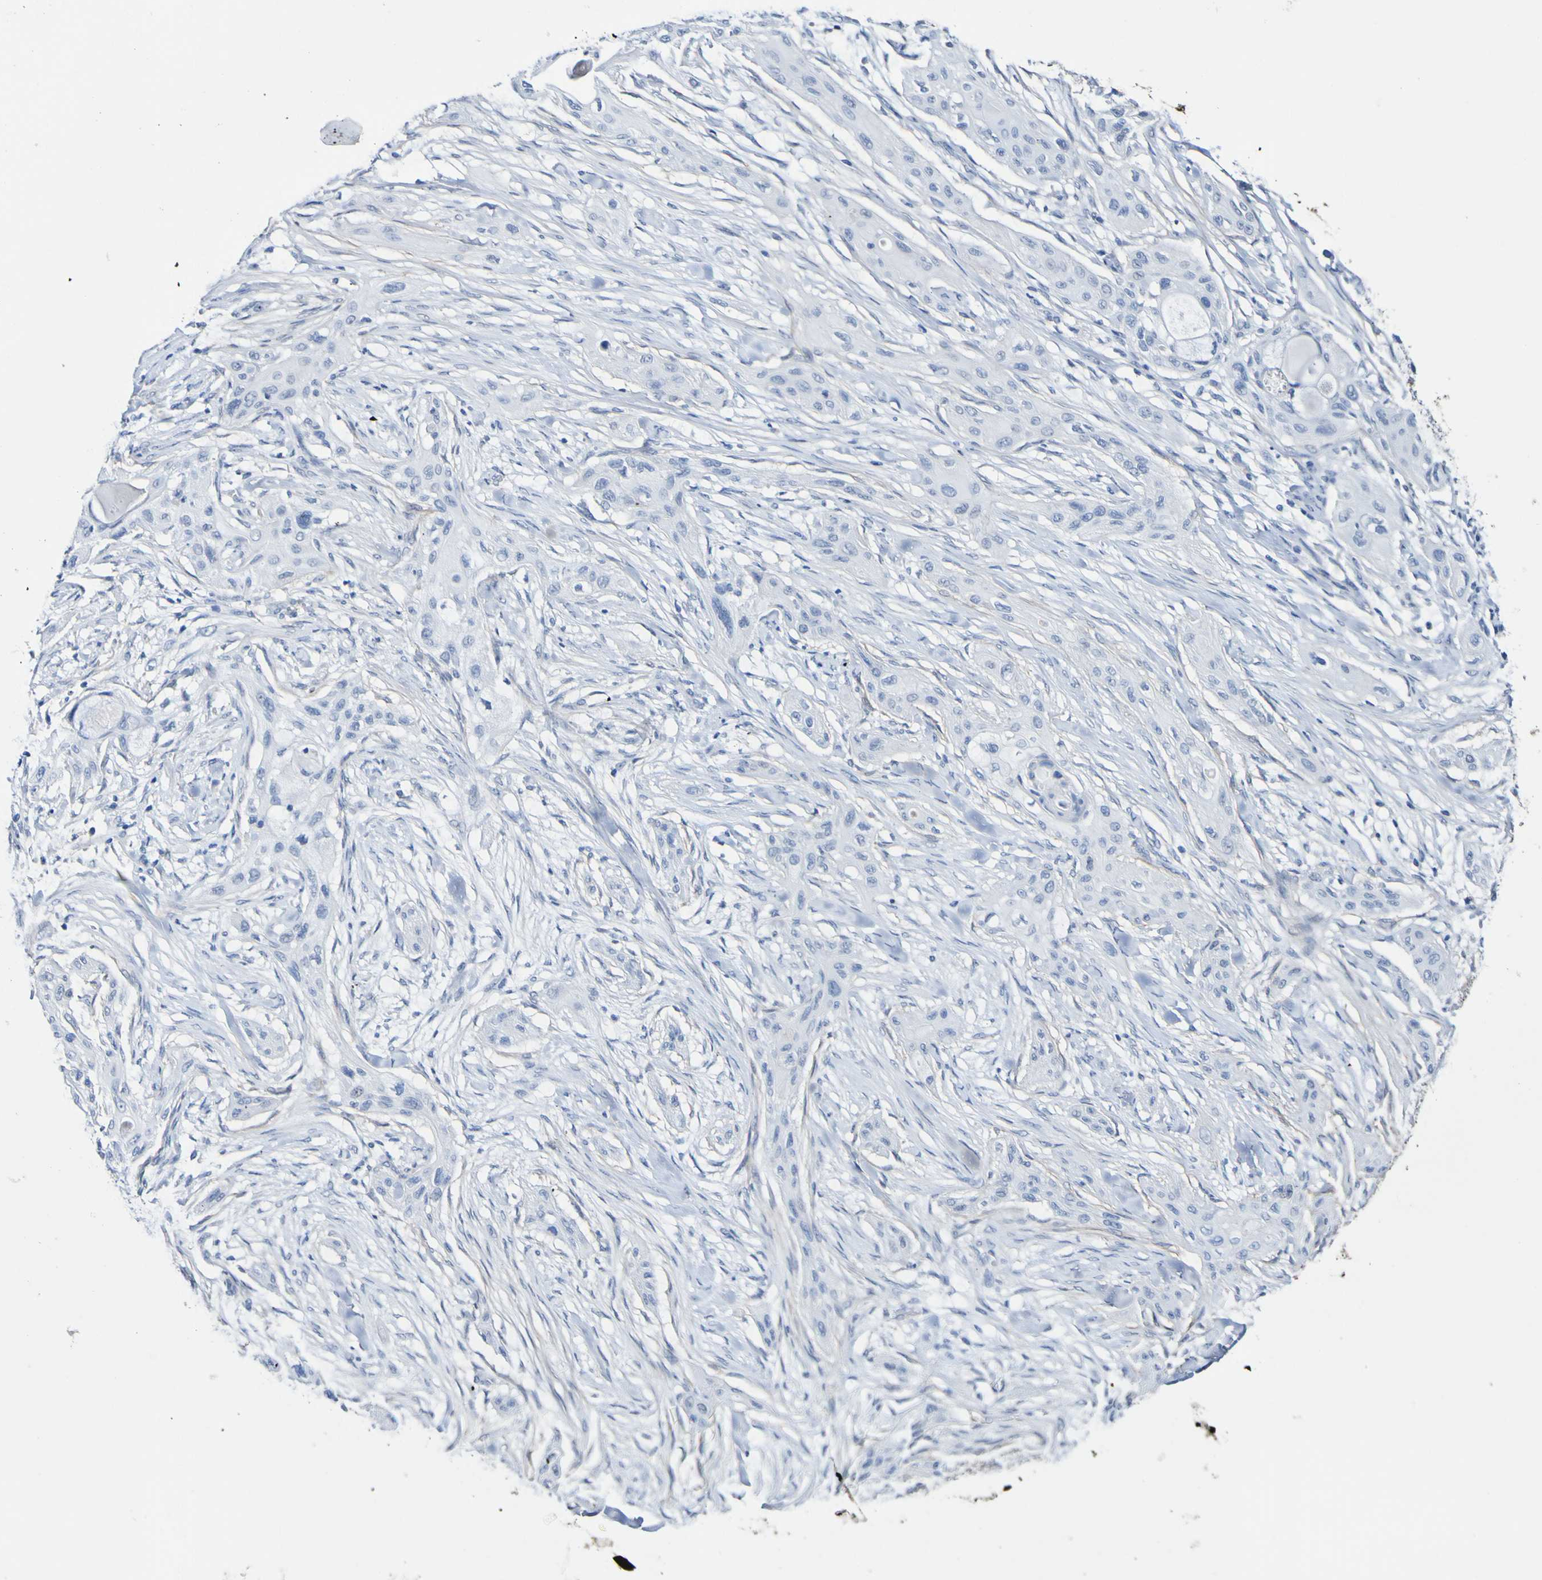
{"staining": {"intensity": "negative", "quantity": "none", "location": "none"}, "tissue": "lung cancer", "cell_type": "Tumor cells", "image_type": "cancer", "snomed": [{"axis": "morphology", "description": "Squamous cell carcinoma, NOS"}, {"axis": "topography", "description": "Lung"}], "caption": "A histopathology image of lung cancer stained for a protein displays no brown staining in tumor cells. (DAB (3,3'-diaminobenzidine) IHC, high magnification).", "gene": "SGCB", "patient": {"sex": "female", "age": 47}}